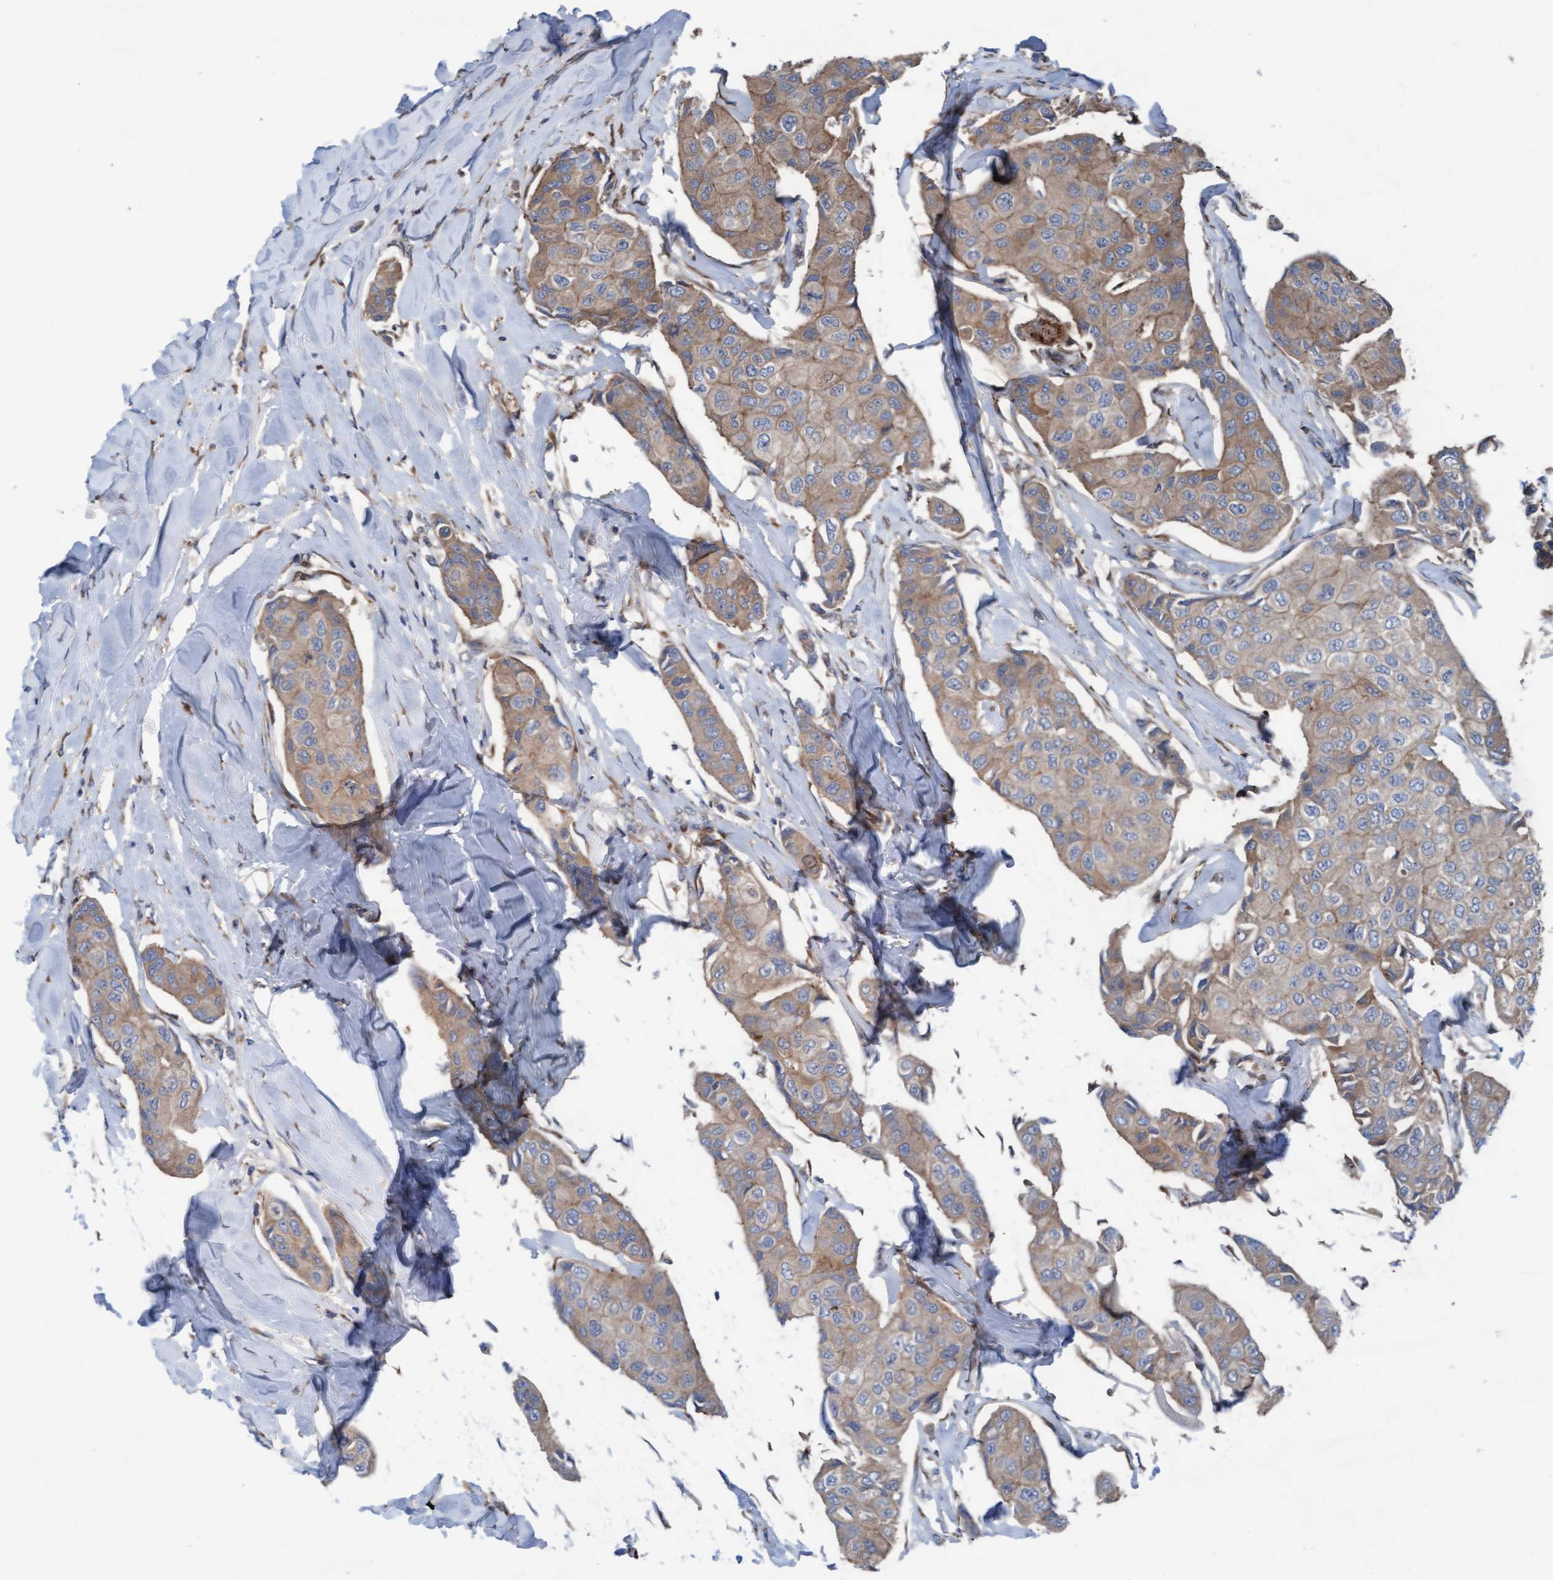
{"staining": {"intensity": "weak", "quantity": ">75%", "location": "cytoplasmic/membranous"}, "tissue": "breast cancer", "cell_type": "Tumor cells", "image_type": "cancer", "snomed": [{"axis": "morphology", "description": "Duct carcinoma"}, {"axis": "topography", "description": "Breast"}], "caption": "Immunohistochemistry (IHC) micrograph of neoplastic tissue: human invasive ductal carcinoma (breast) stained using IHC exhibits low levels of weak protein expression localized specifically in the cytoplasmic/membranous of tumor cells, appearing as a cytoplasmic/membranous brown color.", "gene": "KLHL26", "patient": {"sex": "female", "age": 80}}